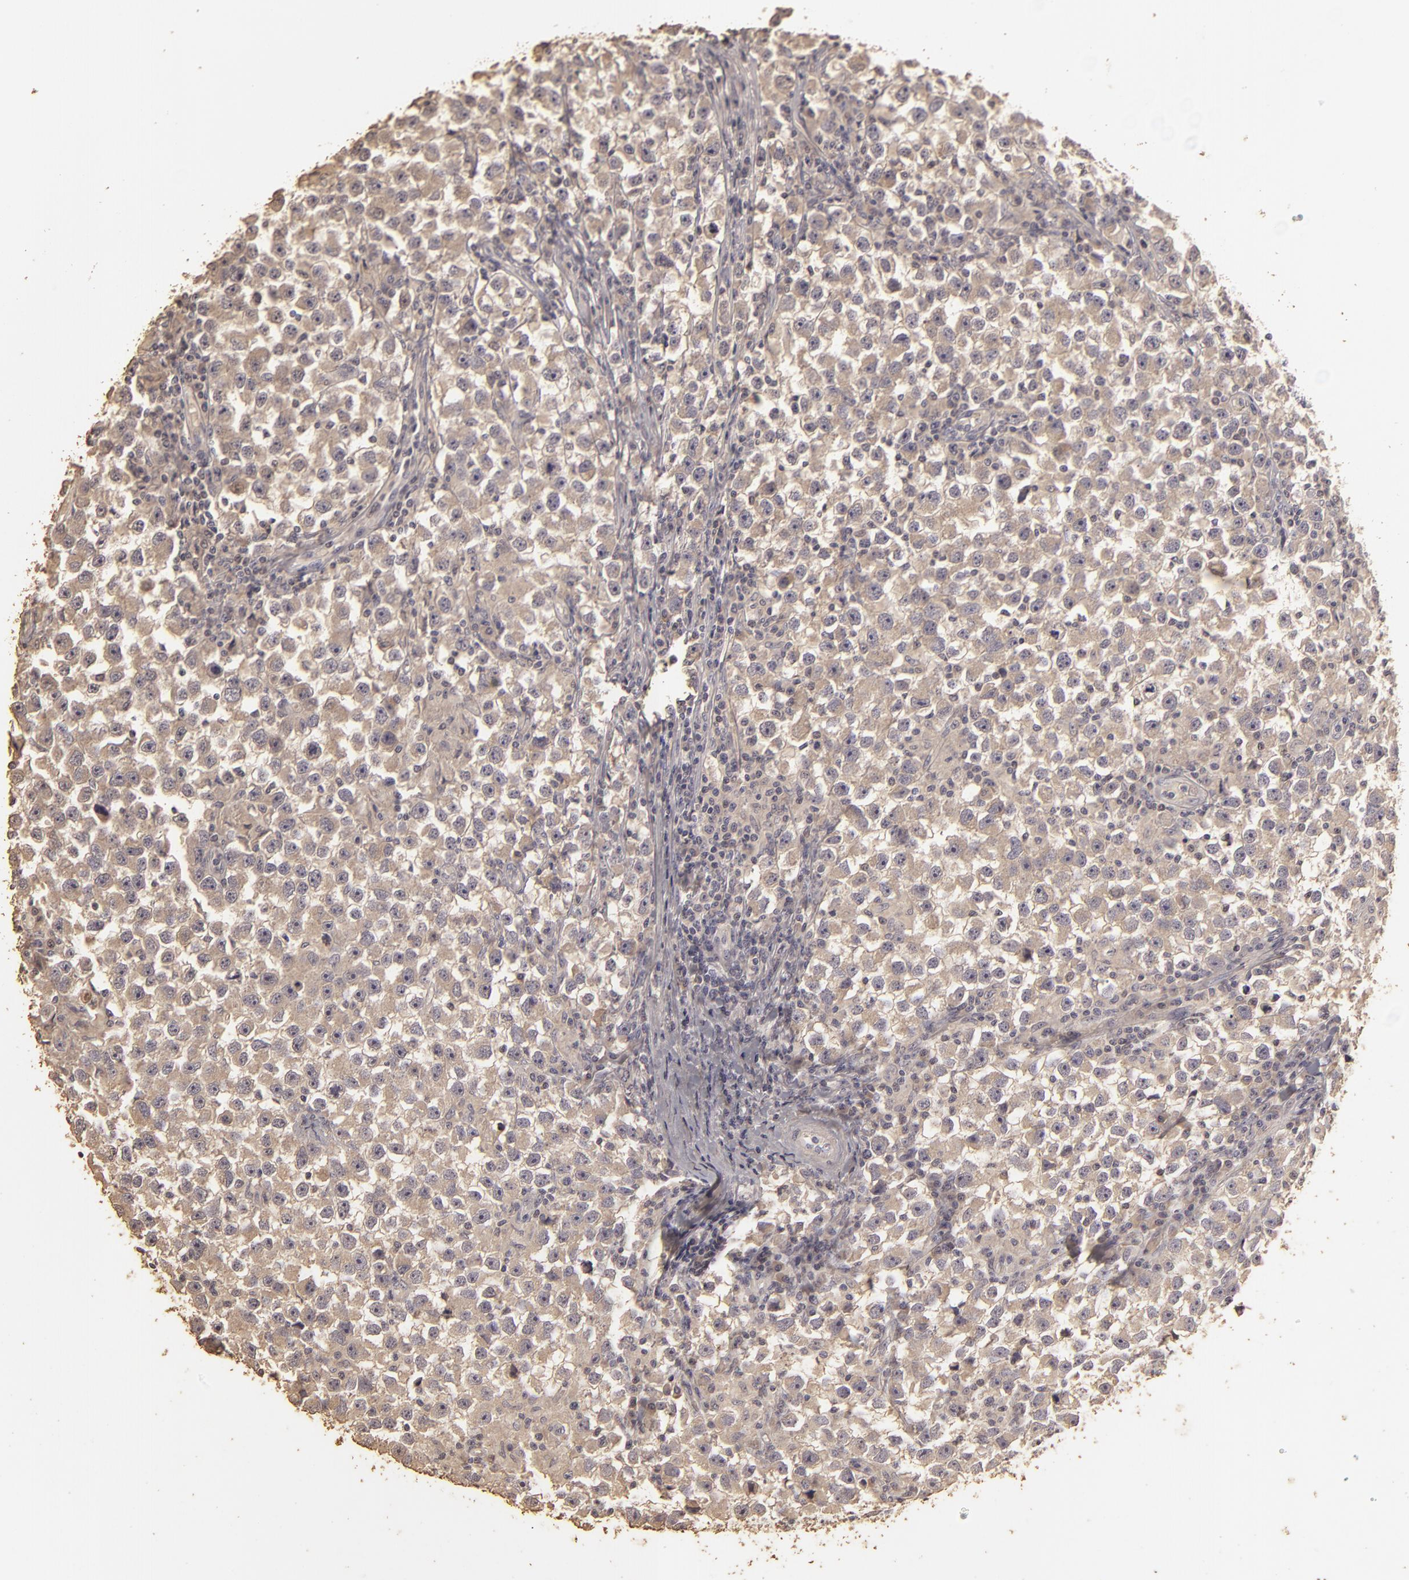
{"staining": {"intensity": "weak", "quantity": ">75%", "location": "cytoplasmic/membranous"}, "tissue": "testis cancer", "cell_type": "Tumor cells", "image_type": "cancer", "snomed": [{"axis": "morphology", "description": "Seminoma, NOS"}, {"axis": "topography", "description": "Testis"}], "caption": "Immunohistochemistry staining of testis cancer (seminoma), which demonstrates low levels of weak cytoplasmic/membranous expression in approximately >75% of tumor cells indicating weak cytoplasmic/membranous protein staining. The staining was performed using DAB (3,3'-diaminobenzidine) (brown) for protein detection and nuclei were counterstained in hematoxylin (blue).", "gene": "BCL2L13", "patient": {"sex": "male", "age": 33}}